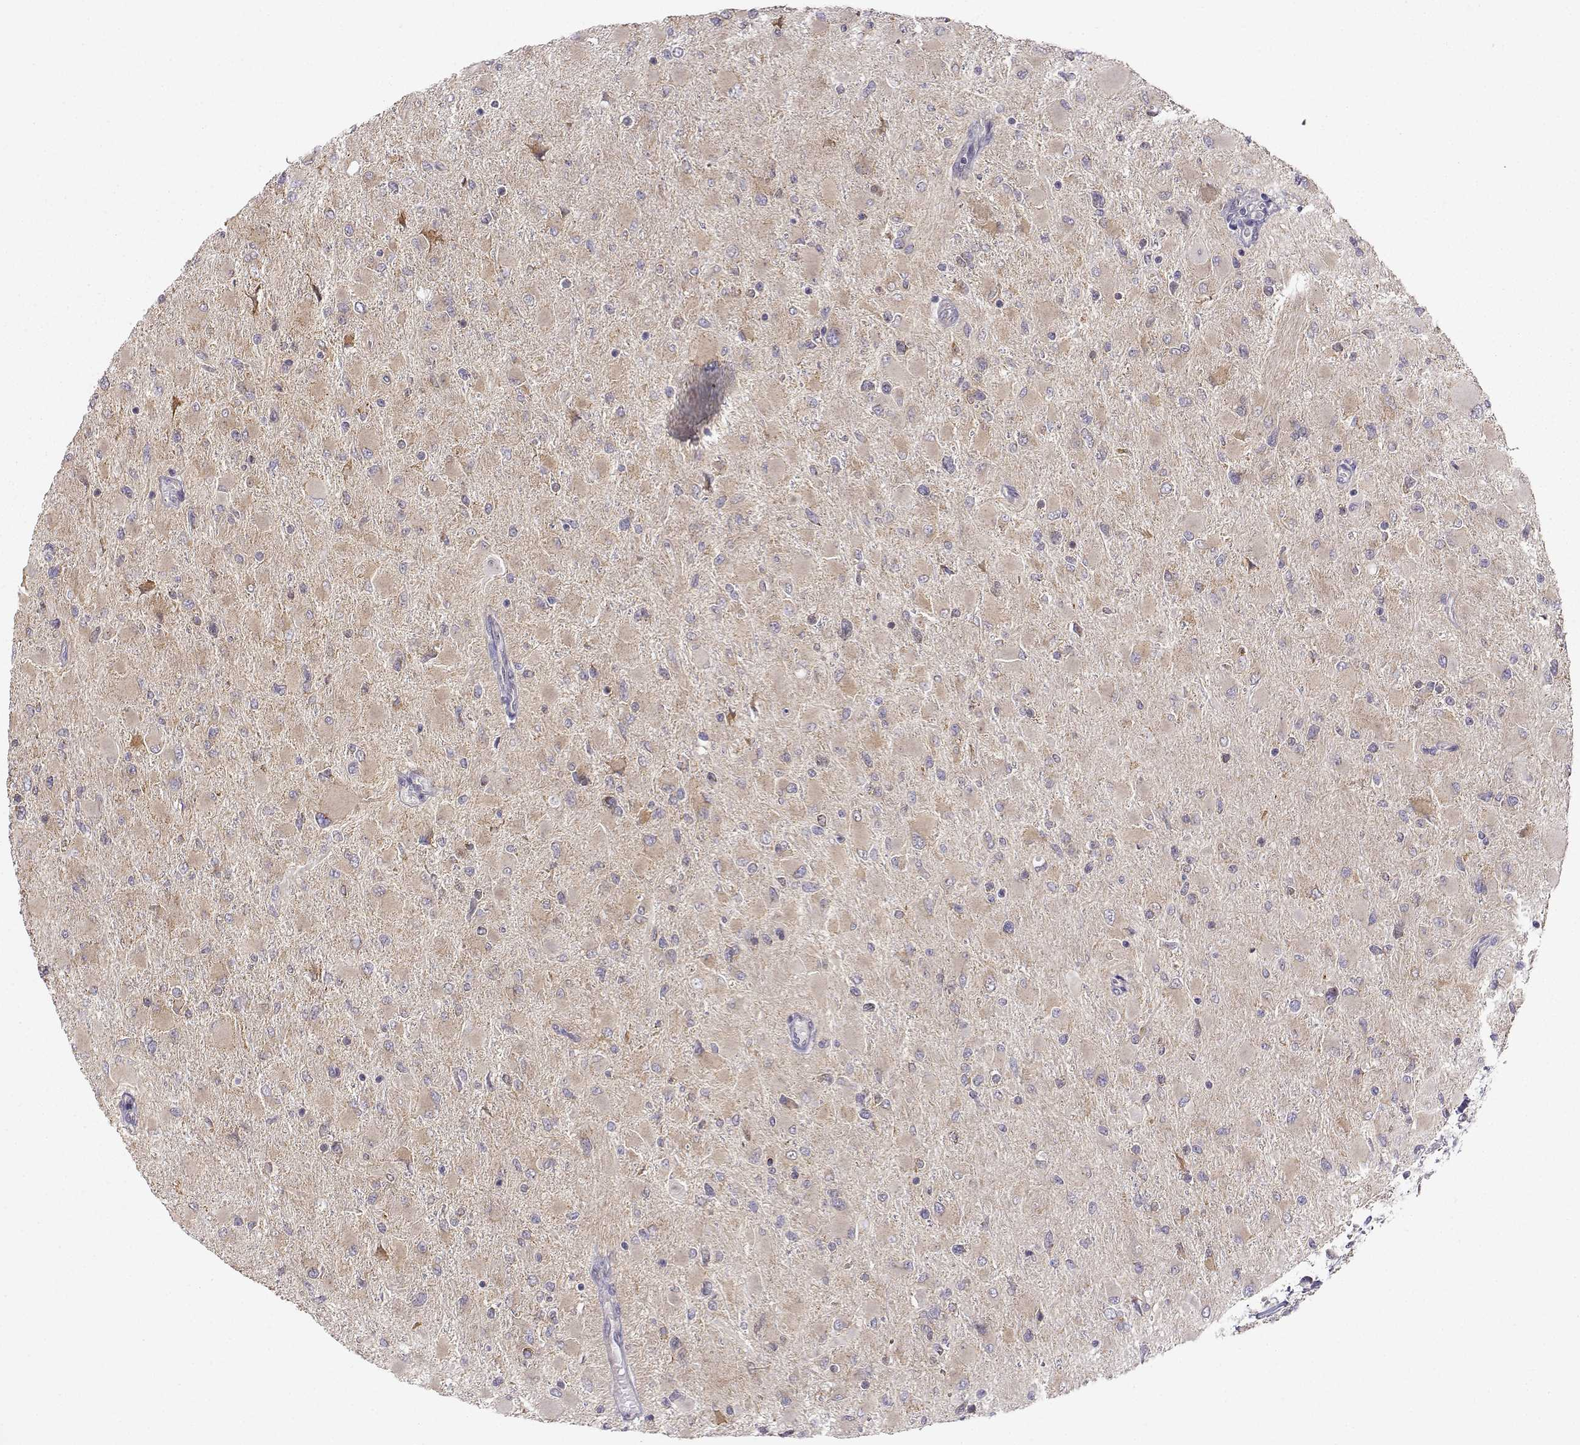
{"staining": {"intensity": "weak", "quantity": ">75%", "location": "cytoplasmic/membranous"}, "tissue": "glioma", "cell_type": "Tumor cells", "image_type": "cancer", "snomed": [{"axis": "morphology", "description": "Glioma, malignant, High grade"}, {"axis": "topography", "description": "Cerebral cortex"}], "caption": "The immunohistochemical stain highlights weak cytoplasmic/membranous staining in tumor cells of glioma tissue.", "gene": "PAIP1", "patient": {"sex": "female", "age": 36}}